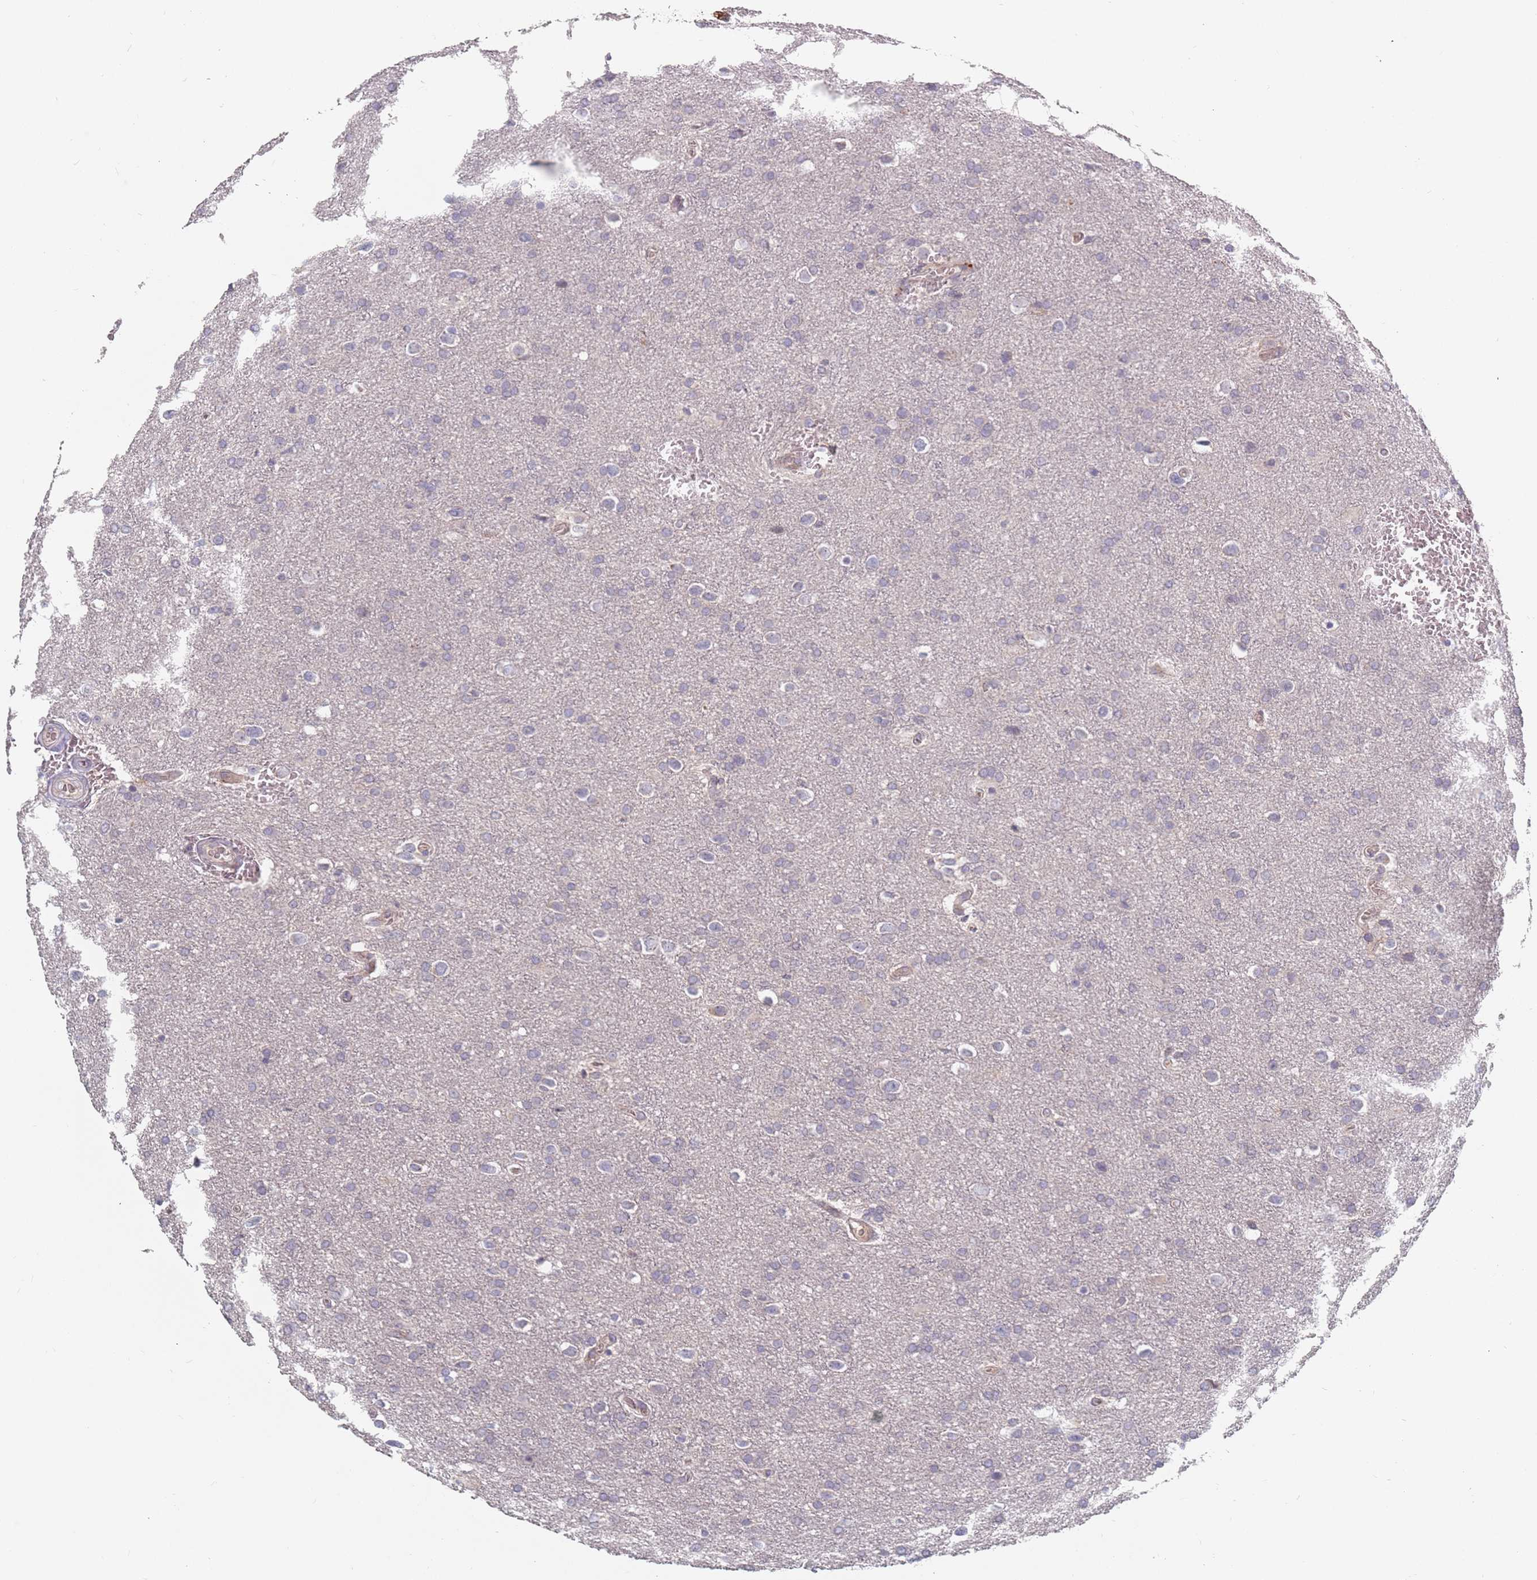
{"staining": {"intensity": "negative", "quantity": "none", "location": "none"}, "tissue": "glioma", "cell_type": "Tumor cells", "image_type": "cancer", "snomed": [{"axis": "morphology", "description": "Glioma, malignant, Low grade"}, {"axis": "topography", "description": "Brain"}], "caption": "An IHC image of low-grade glioma (malignant) is shown. There is no staining in tumor cells of low-grade glioma (malignant).", "gene": "ADAL", "patient": {"sex": "female", "age": 32}}